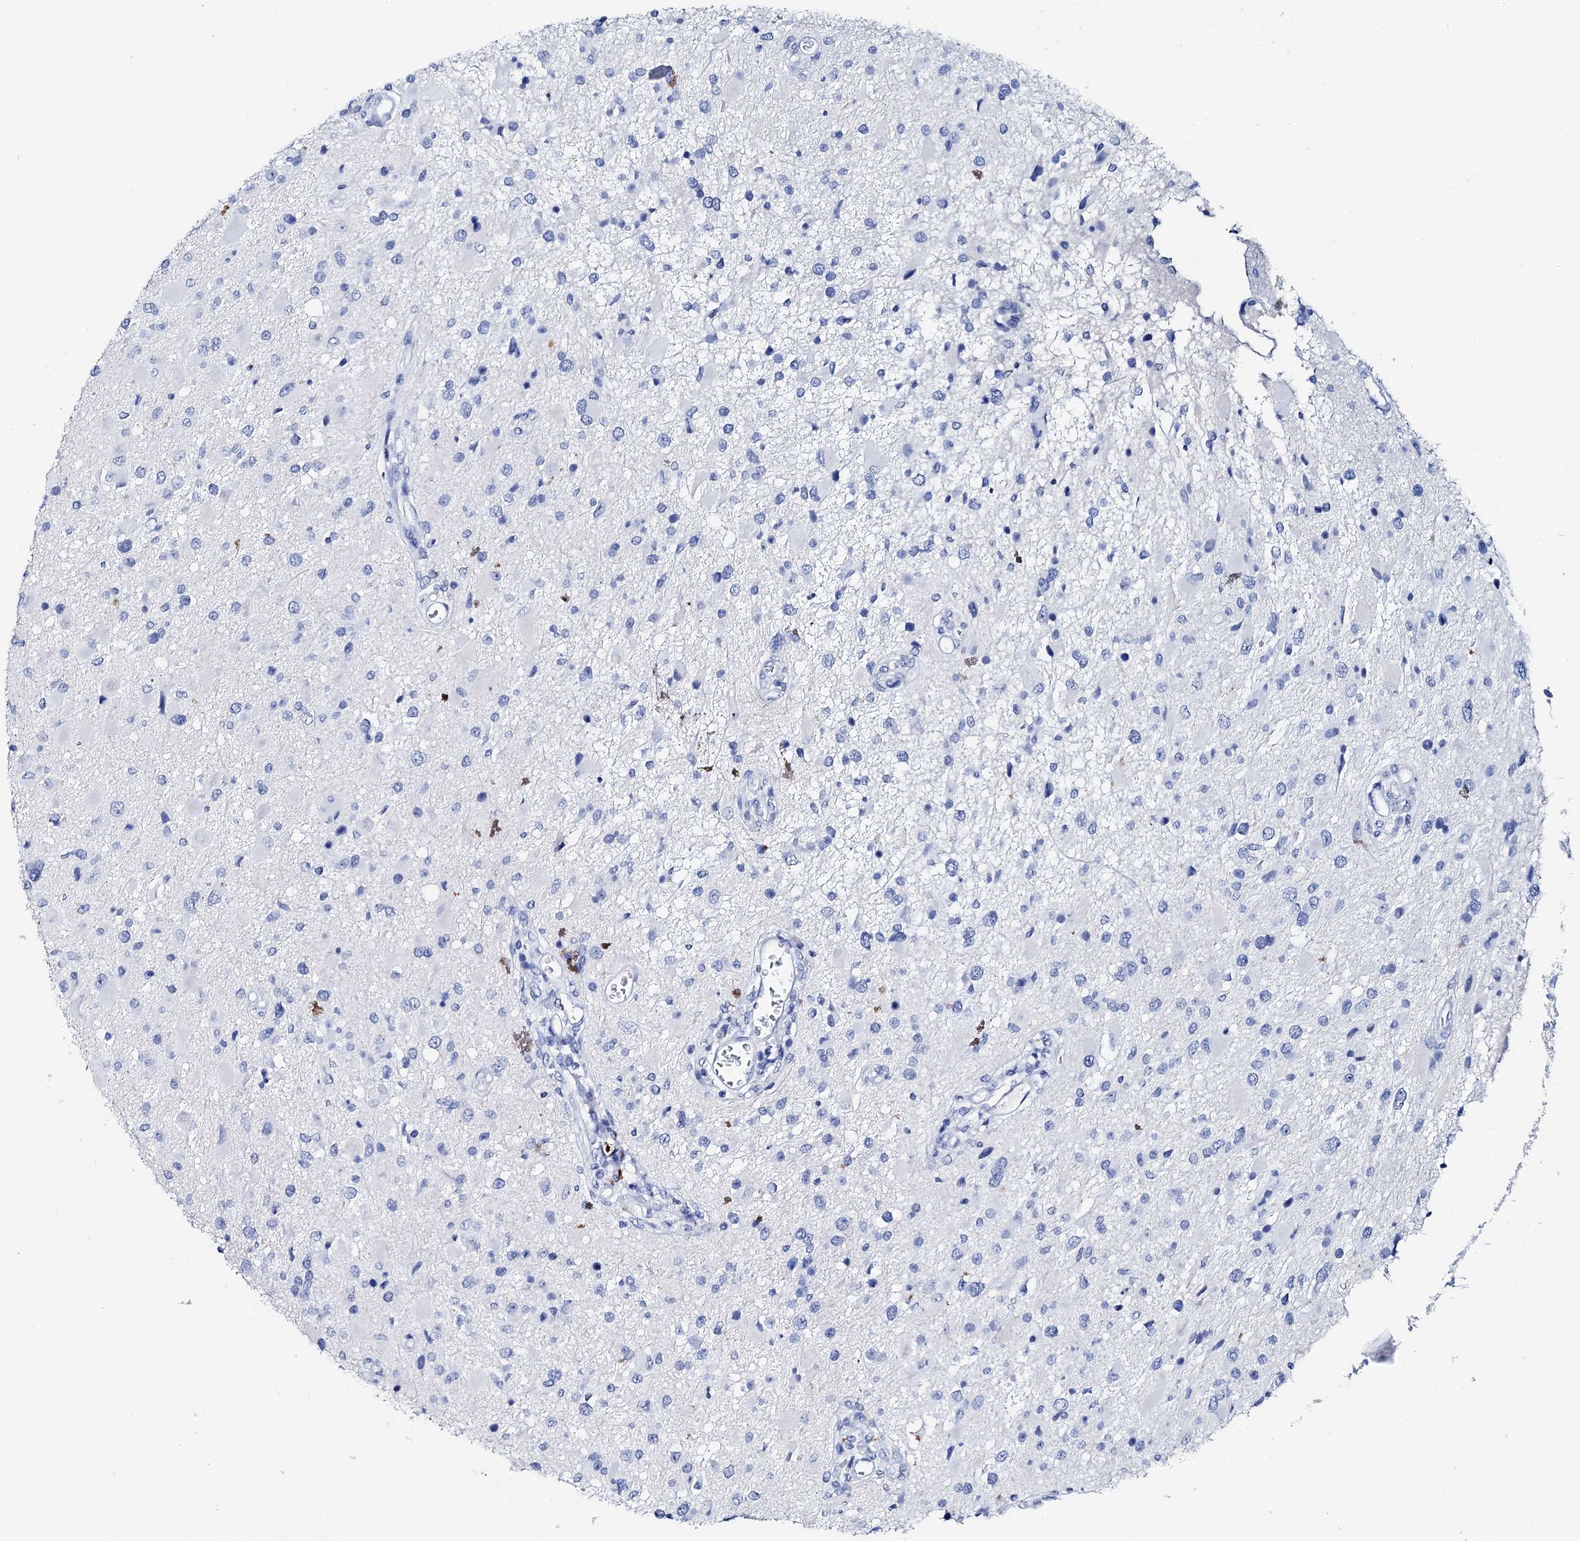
{"staining": {"intensity": "negative", "quantity": "none", "location": "none"}, "tissue": "glioma", "cell_type": "Tumor cells", "image_type": "cancer", "snomed": [{"axis": "morphology", "description": "Glioma, malignant, High grade"}, {"axis": "topography", "description": "Brain"}], "caption": "High power microscopy photomicrograph of an IHC histopathology image of glioma, revealing no significant staining in tumor cells.", "gene": "BRINP1", "patient": {"sex": "male", "age": 53}}